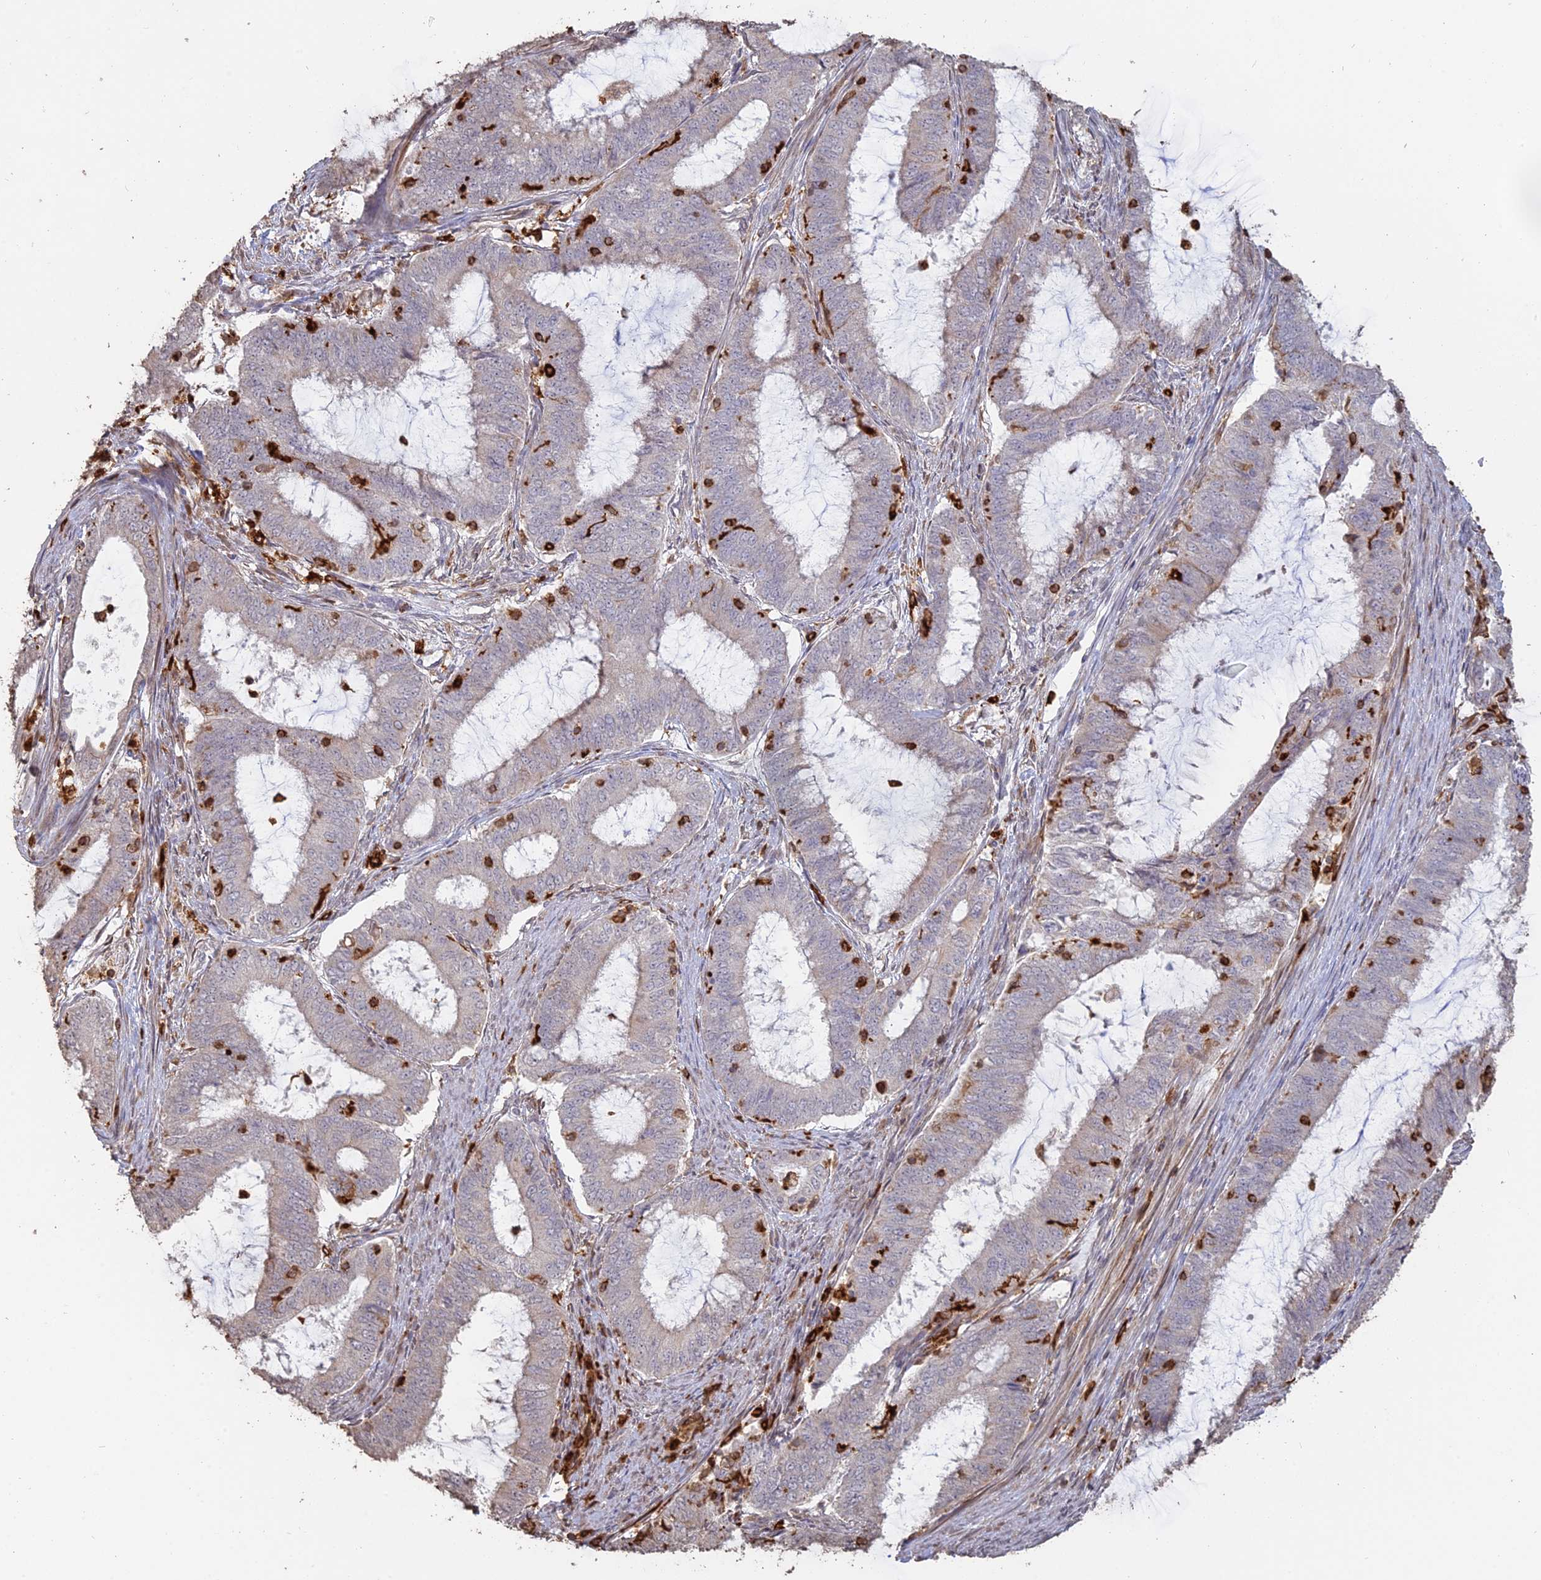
{"staining": {"intensity": "negative", "quantity": "none", "location": "none"}, "tissue": "endometrial cancer", "cell_type": "Tumor cells", "image_type": "cancer", "snomed": [{"axis": "morphology", "description": "Adenocarcinoma, NOS"}, {"axis": "topography", "description": "Endometrium"}], "caption": "High power microscopy photomicrograph of an immunohistochemistry (IHC) micrograph of adenocarcinoma (endometrial), revealing no significant positivity in tumor cells.", "gene": "APOBR", "patient": {"sex": "female", "age": 51}}